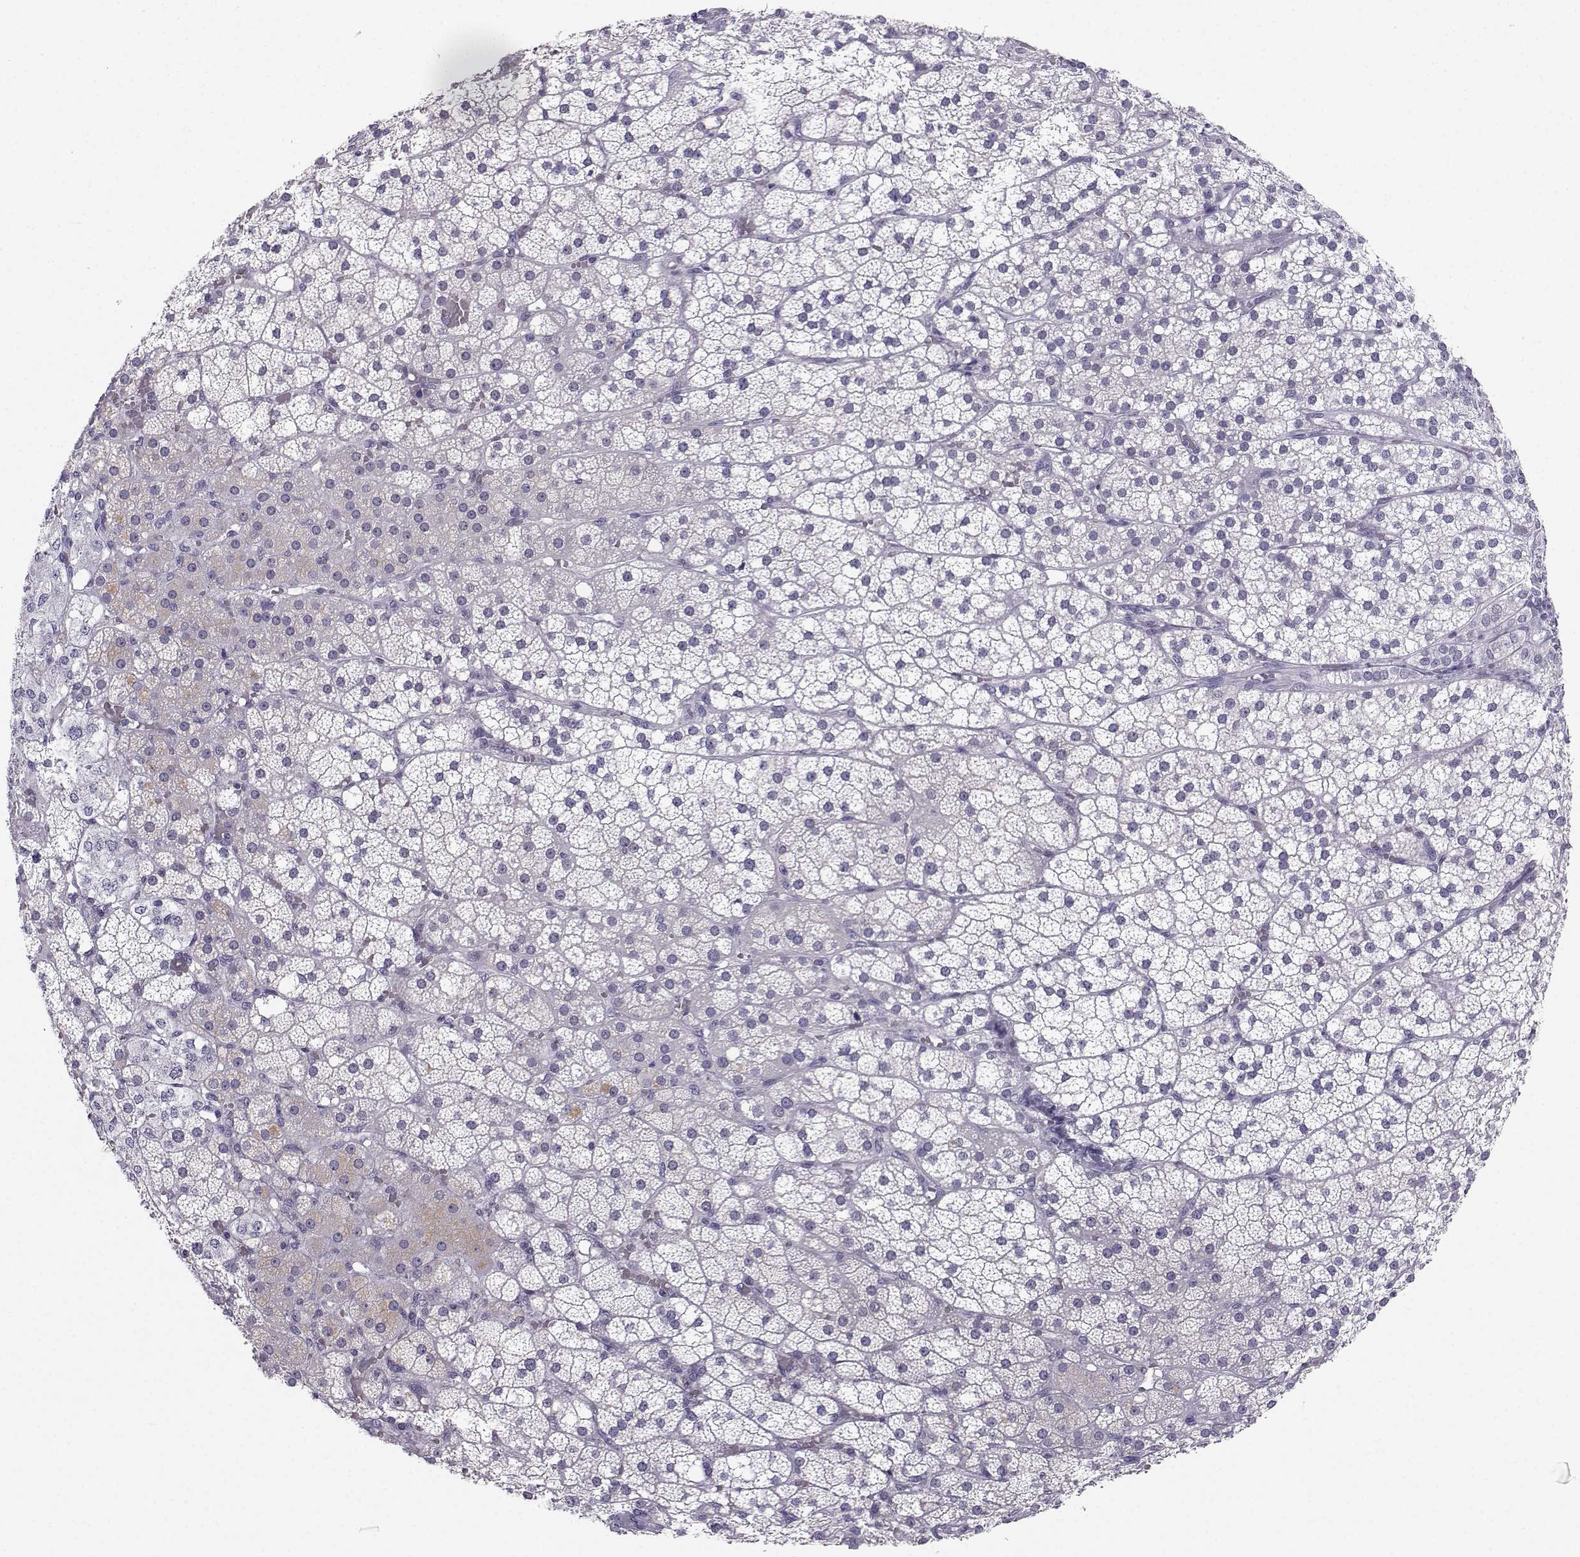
{"staining": {"intensity": "weak", "quantity": "<25%", "location": "cytoplasmic/membranous"}, "tissue": "adrenal gland", "cell_type": "Glandular cells", "image_type": "normal", "snomed": [{"axis": "morphology", "description": "Normal tissue, NOS"}, {"axis": "topography", "description": "Adrenal gland"}], "caption": "IHC of normal human adrenal gland reveals no expression in glandular cells.", "gene": "MROH7", "patient": {"sex": "male", "age": 53}}